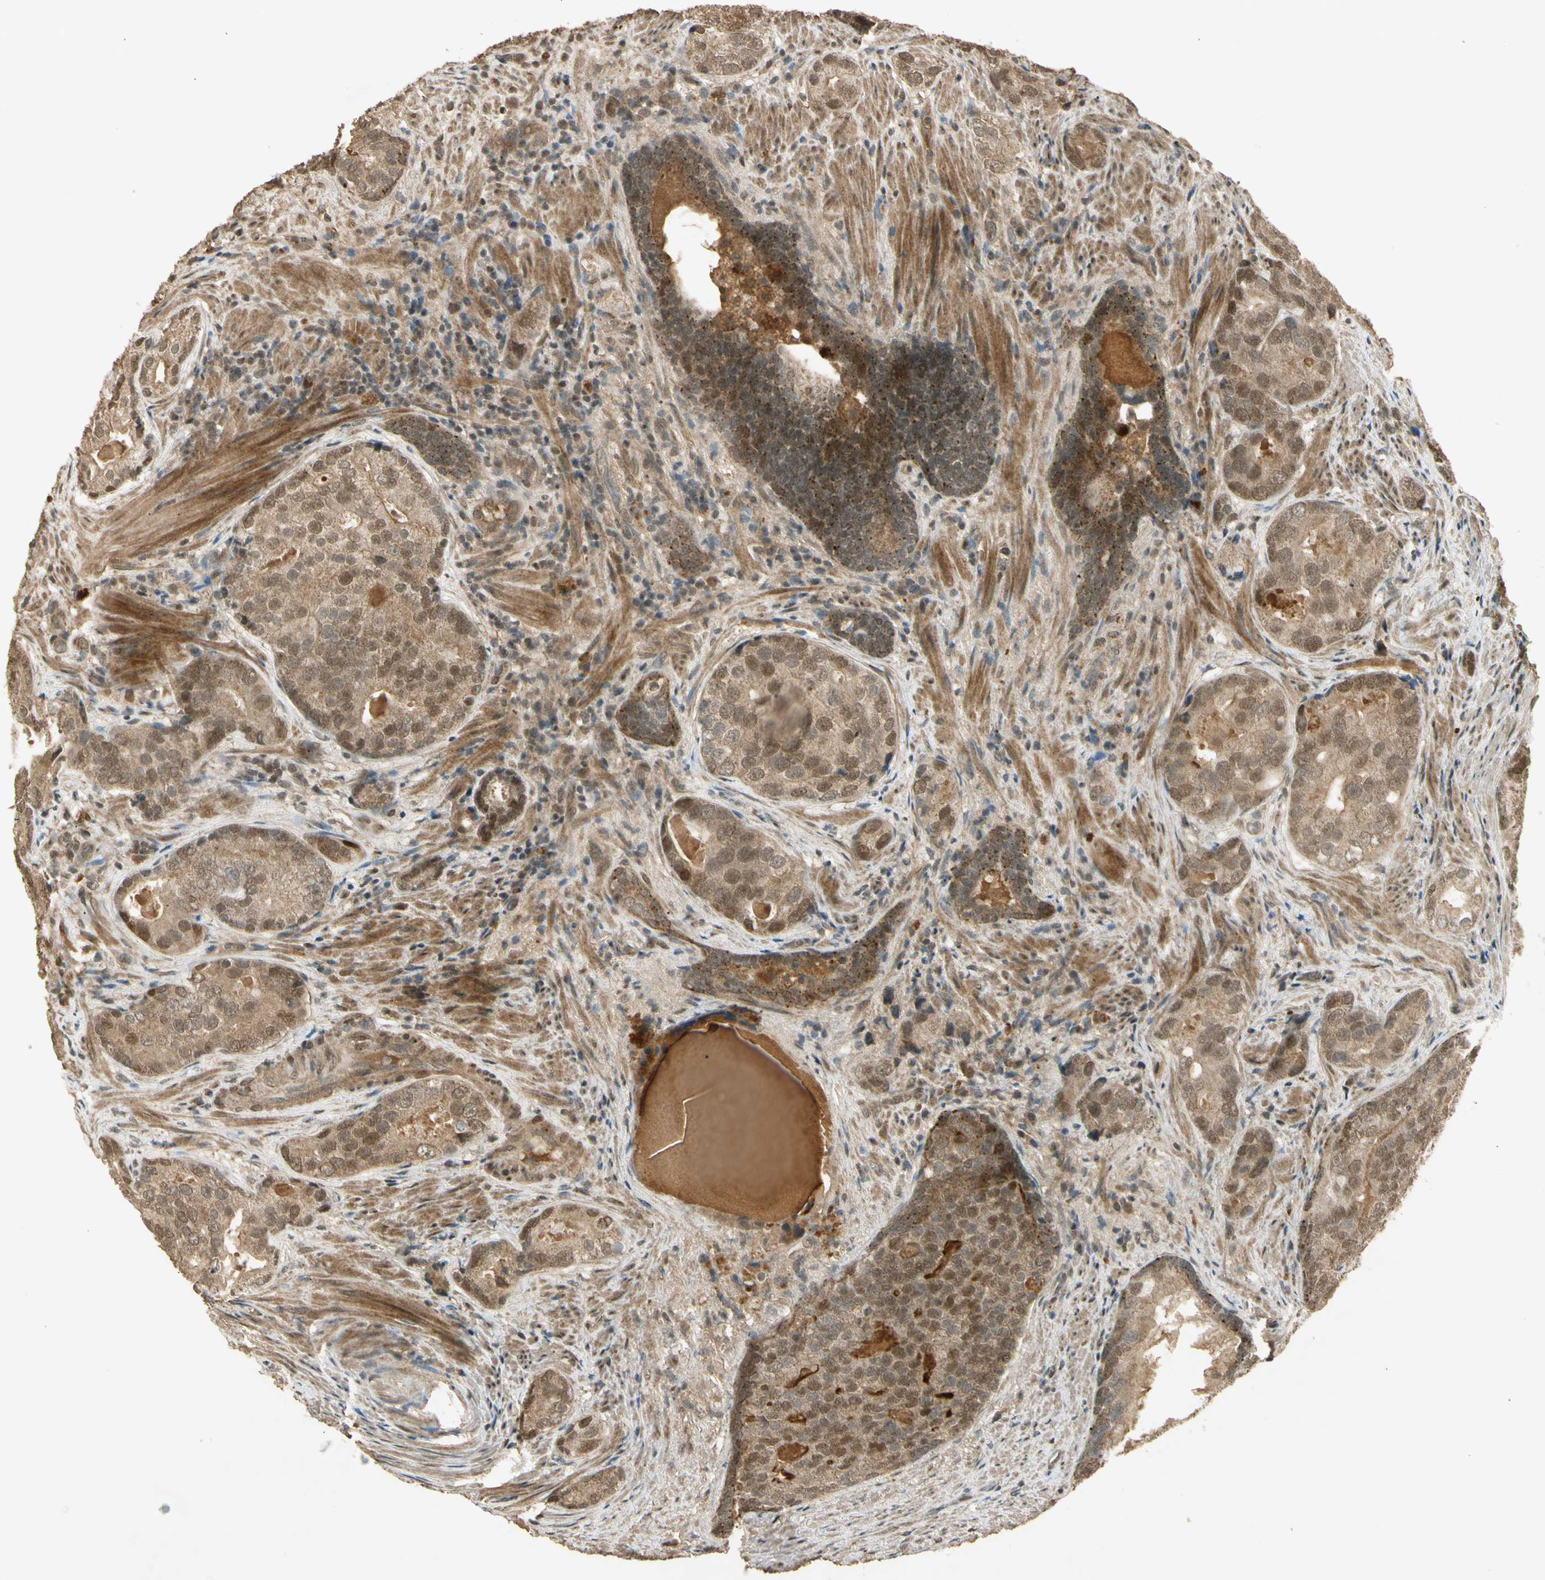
{"staining": {"intensity": "moderate", "quantity": ">75%", "location": "cytoplasmic/membranous,nuclear"}, "tissue": "prostate cancer", "cell_type": "Tumor cells", "image_type": "cancer", "snomed": [{"axis": "morphology", "description": "Adenocarcinoma, High grade"}, {"axis": "topography", "description": "Prostate"}], "caption": "Tumor cells show medium levels of moderate cytoplasmic/membranous and nuclear staining in approximately >75% of cells in human prostate cancer (adenocarcinoma (high-grade)).", "gene": "GMEB2", "patient": {"sex": "male", "age": 66}}